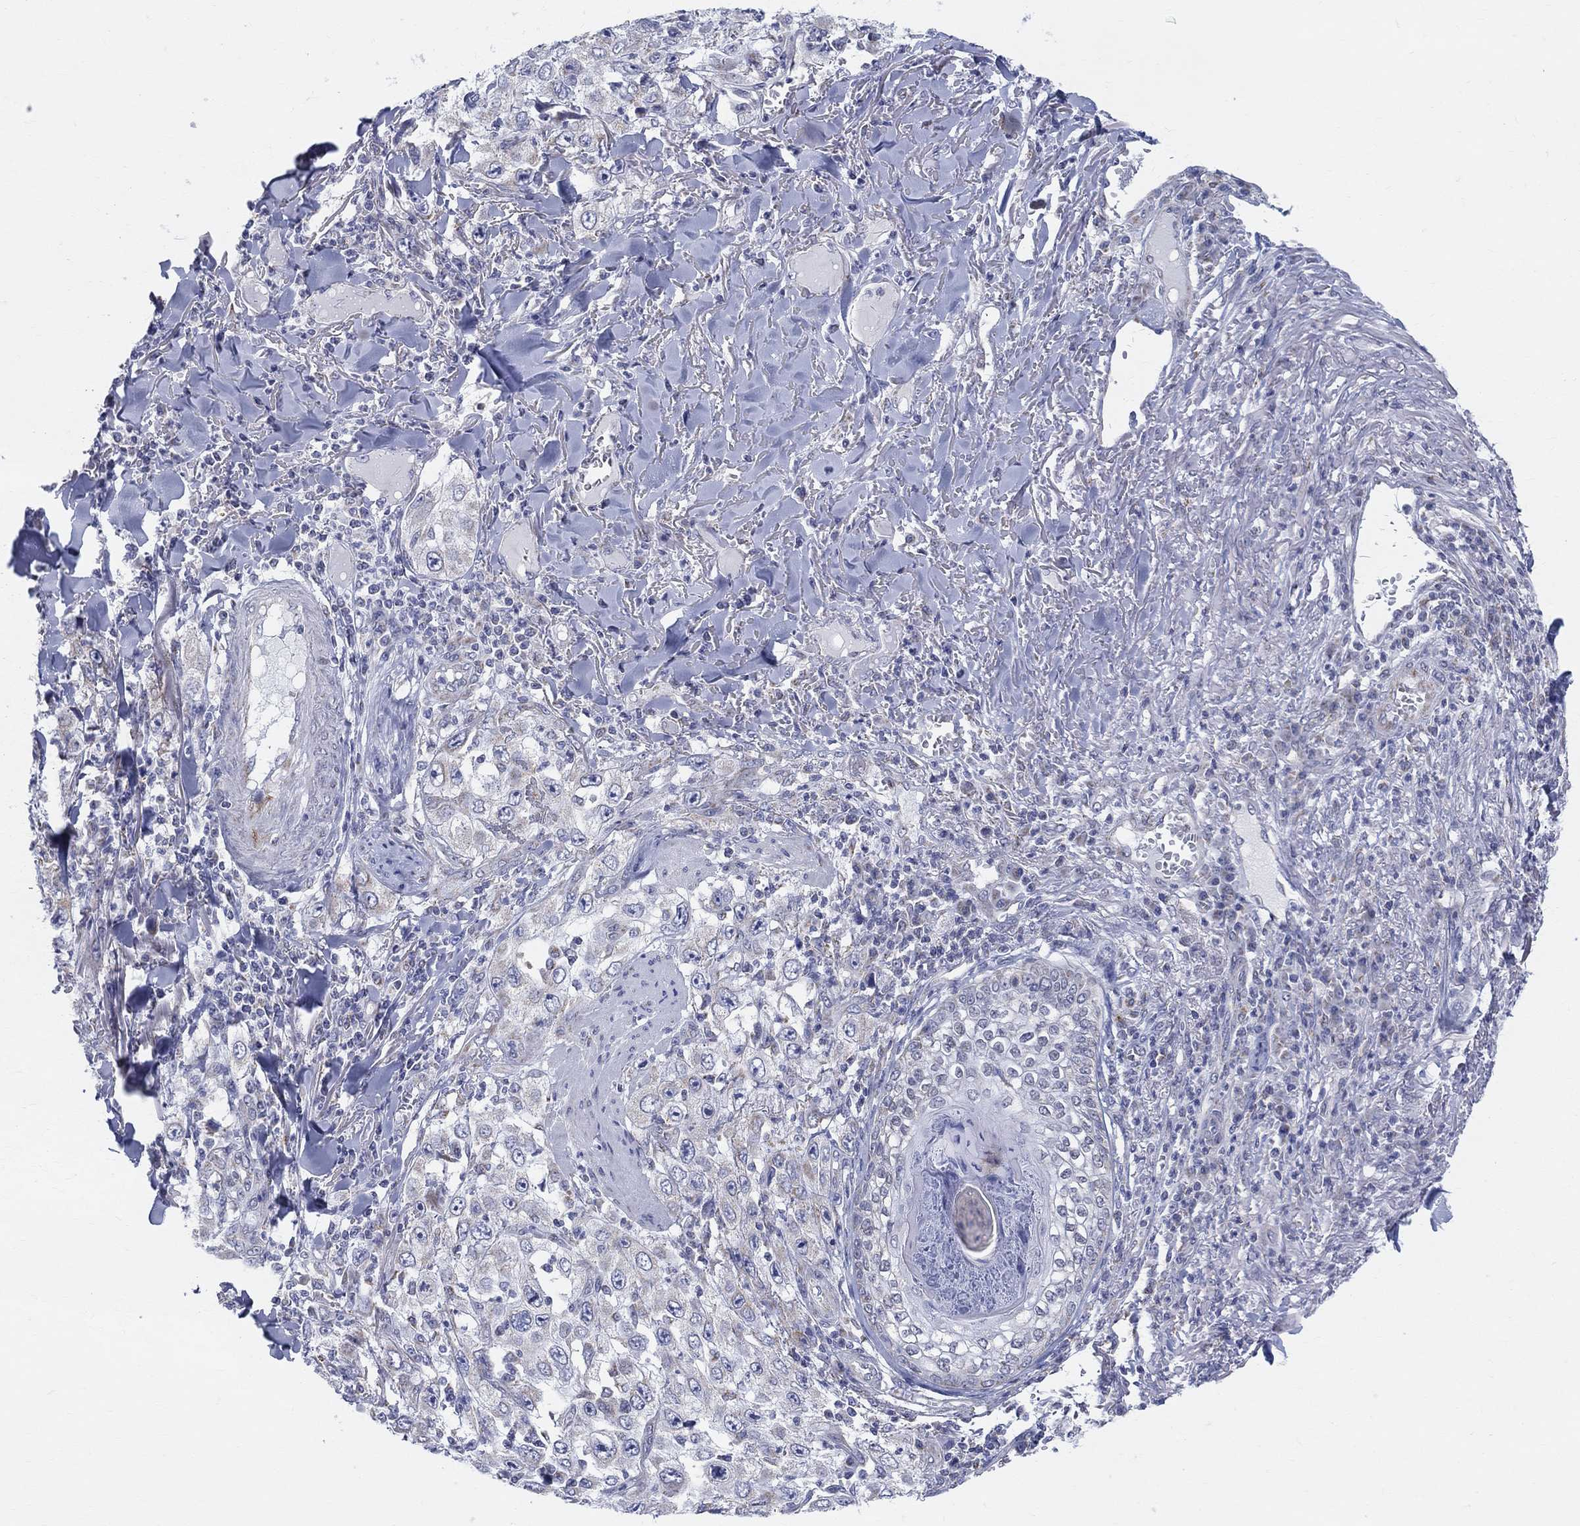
{"staining": {"intensity": "negative", "quantity": "none", "location": "none"}, "tissue": "skin cancer", "cell_type": "Tumor cells", "image_type": "cancer", "snomed": [{"axis": "morphology", "description": "Squamous cell carcinoma, NOS"}, {"axis": "topography", "description": "Skin"}], "caption": "IHC micrograph of human skin squamous cell carcinoma stained for a protein (brown), which displays no expression in tumor cells. Brightfield microscopy of immunohistochemistry stained with DAB (brown) and hematoxylin (blue), captured at high magnification.", "gene": "KISS1R", "patient": {"sex": "male", "age": 82}}